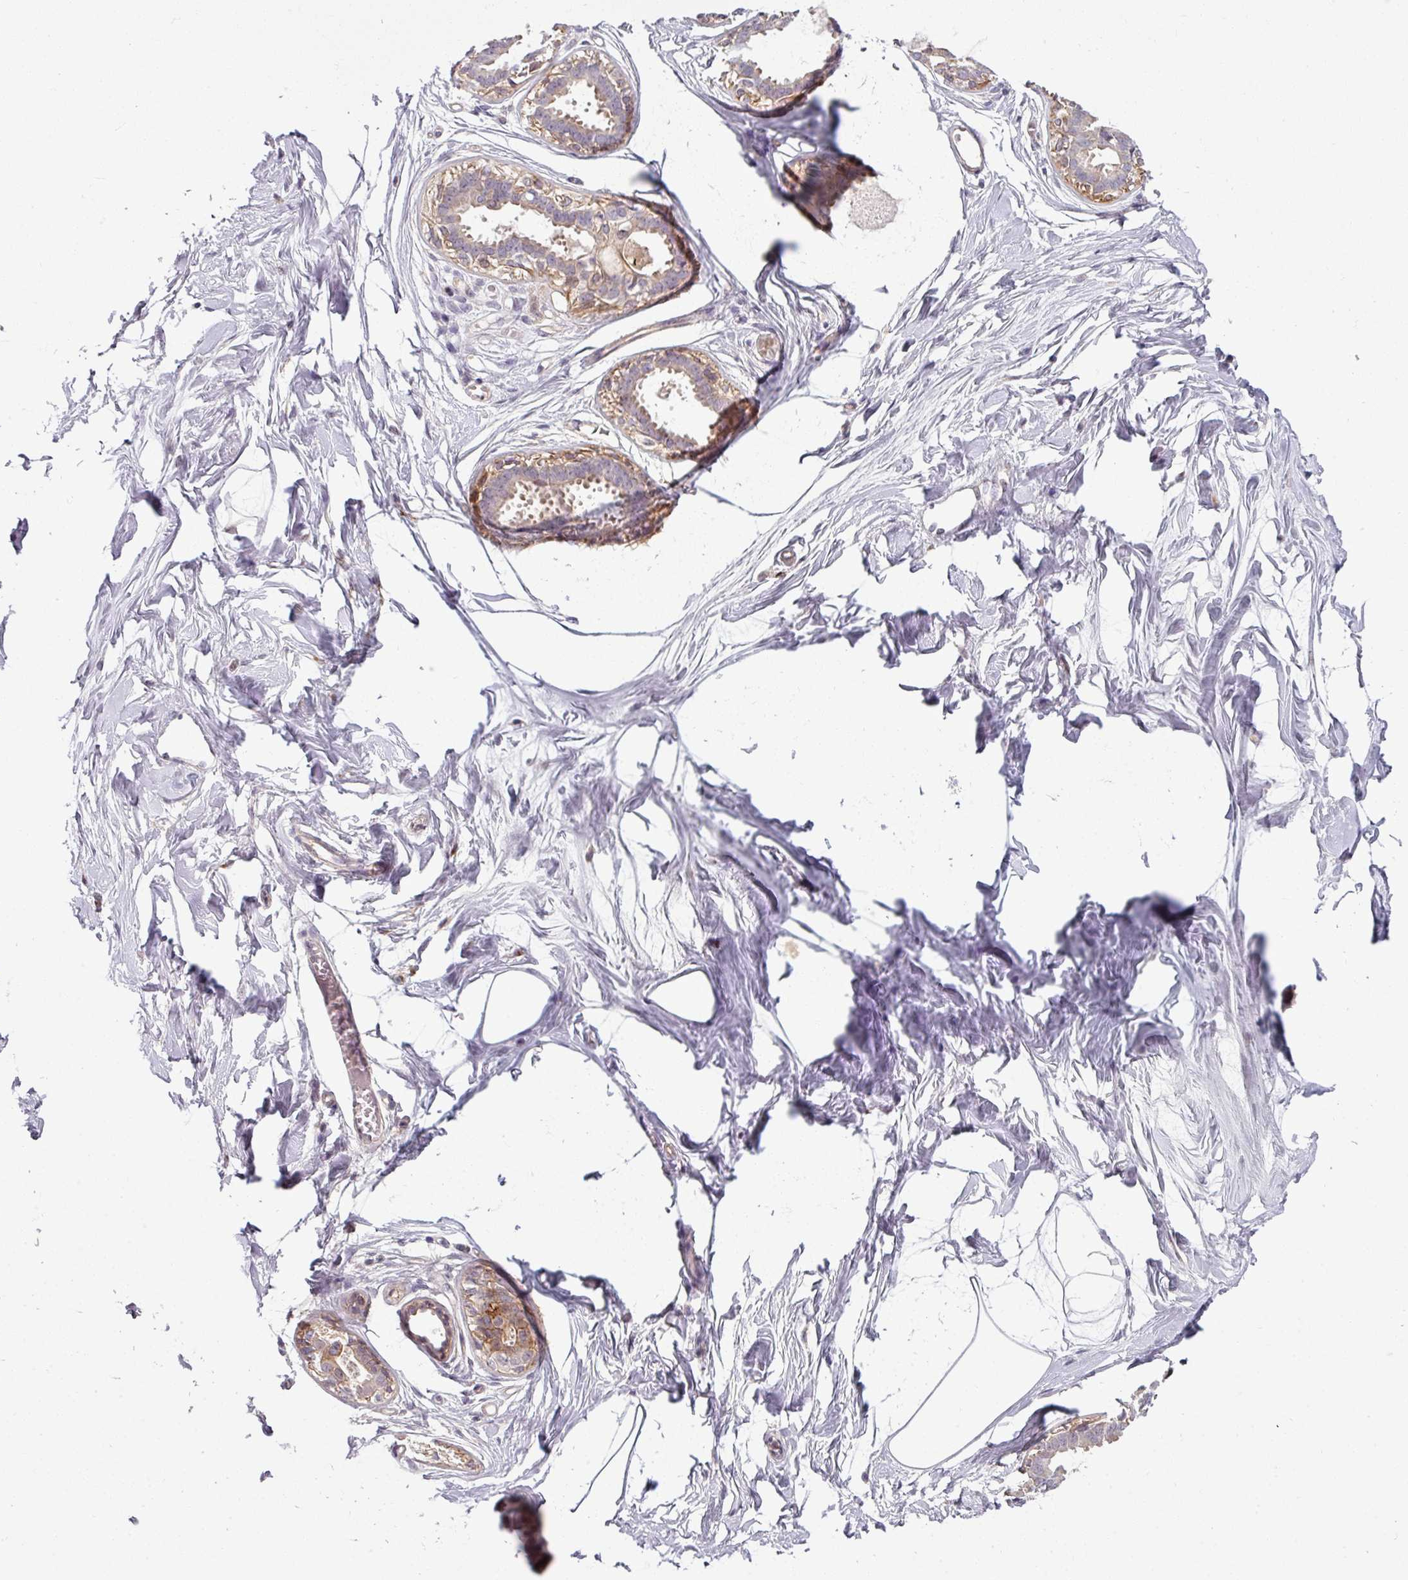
{"staining": {"intensity": "negative", "quantity": "none", "location": "none"}, "tissue": "breast", "cell_type": "Adipocytes", "image_type": "normal", "snomed": [{"axis": "morphology", "description": "Normal tissue, NOS"}, {"axis": "topography", "description": "Breast"}], "caption": "Breast was stained to show a protein in brown. There is no significant staining in adipocytes. Brightfield microscopy of IHC stained with DAB (3,3'-diaminobenzidine) (brown) and hematoxylin (blue), captured at high magnification.", "gene": "TUSC3", "patient": {"sex": "female", "age": 45}}